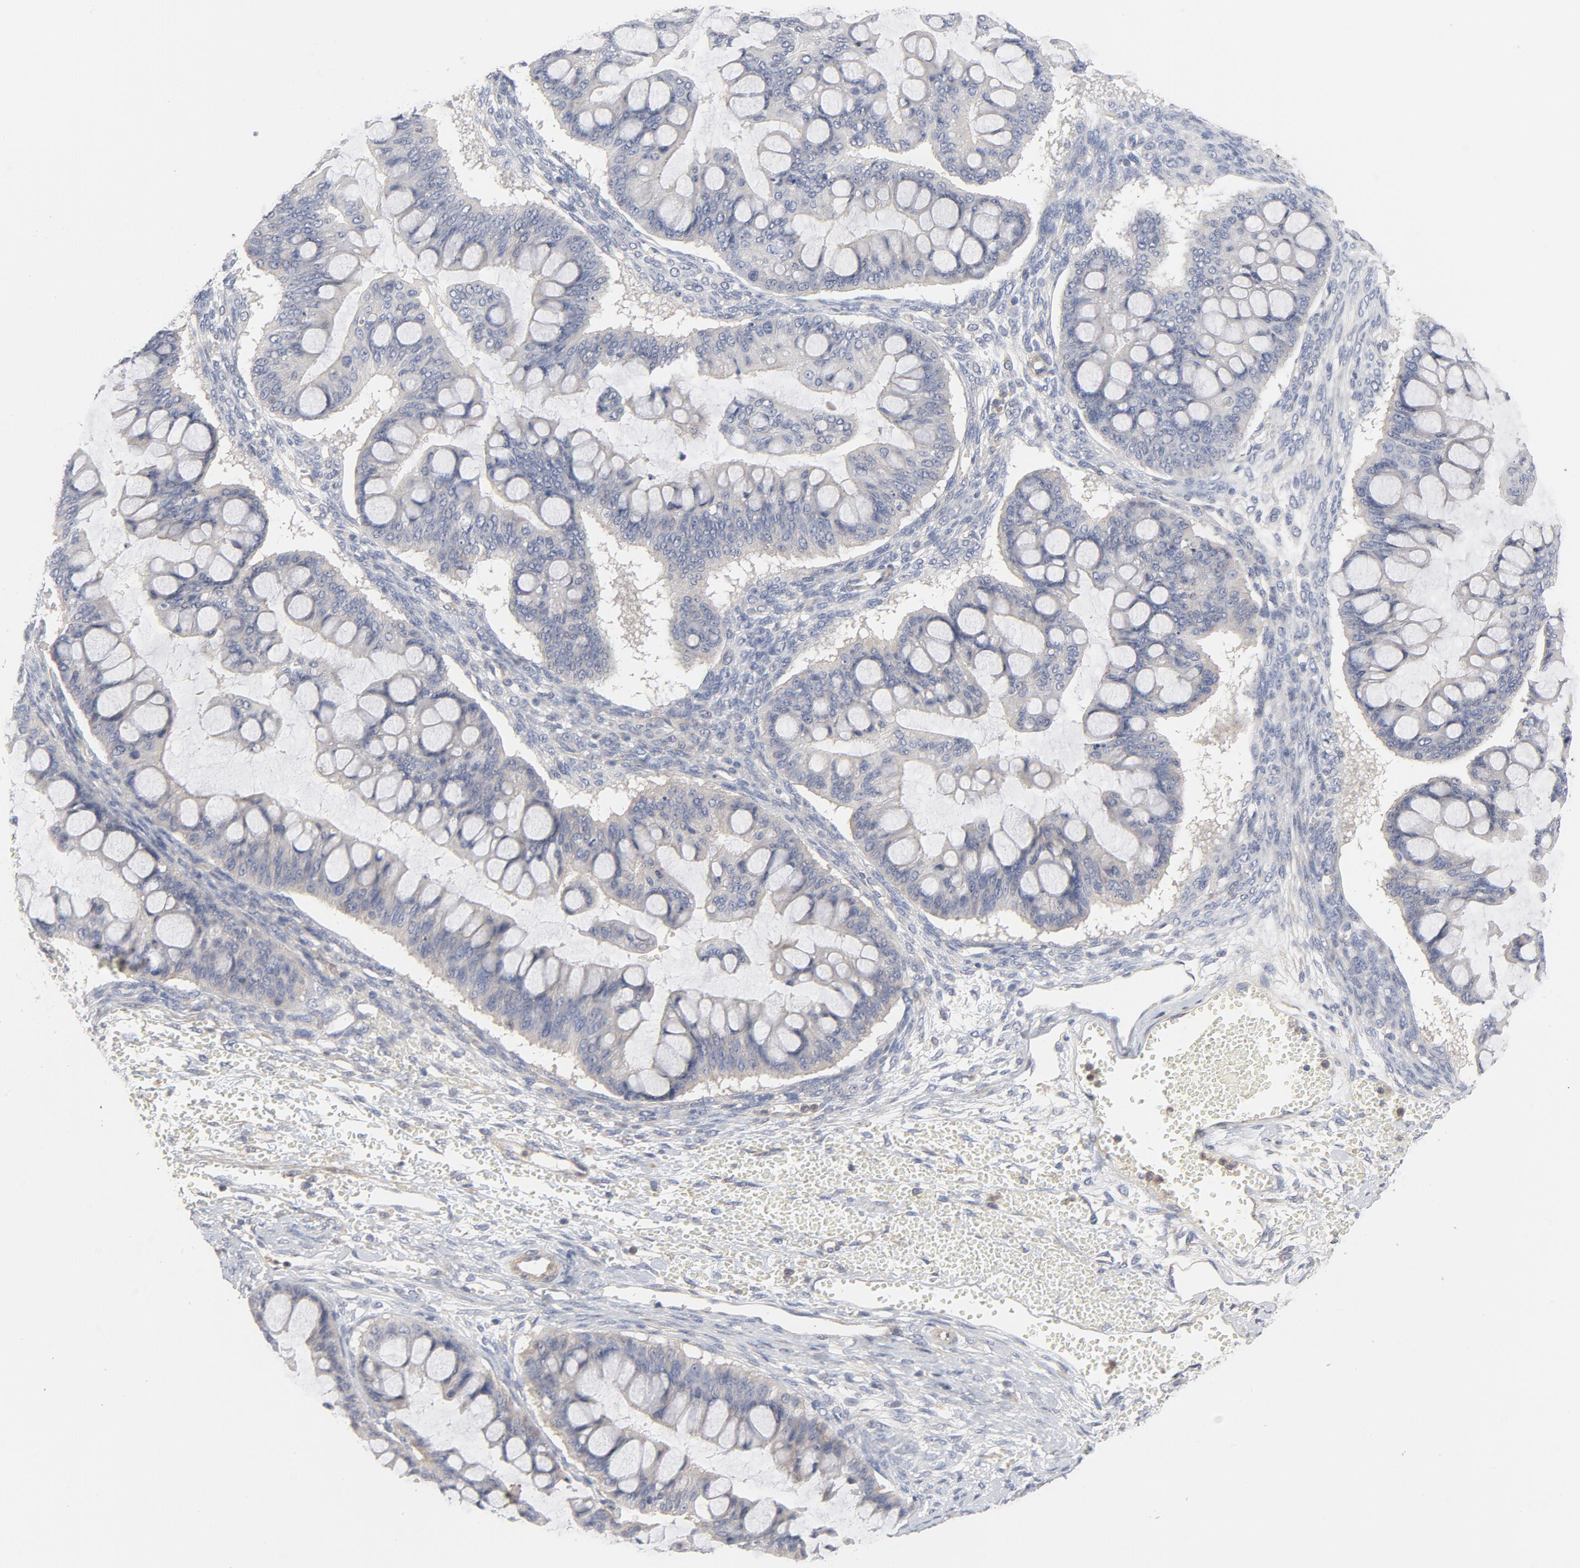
{"staining": {"intensity": "weak", "quantity": "<25%", "location": "cytoplasmic/membranous"}, "tissue": "ovarian cancer", "cell_type": "Tumor cells", "image_type": "cancer", "snomed": [{"axis": "morphology", "description": "Cystadenocarcinoma, mucinous, NOS"}, {"axis": "topography", "description": "Ovary"}], "caption": "The micrograph reveals no staining of tumor cells in ovarian cancer (mucinous cystadenocarcinoma). (DAB (3,3'-diaminobenzidine) immunohistochemistry visualized using brightfield microscopy, high magnification).", "gene": "ROCK1", "patient": {"sex": "female", "age": 73}}